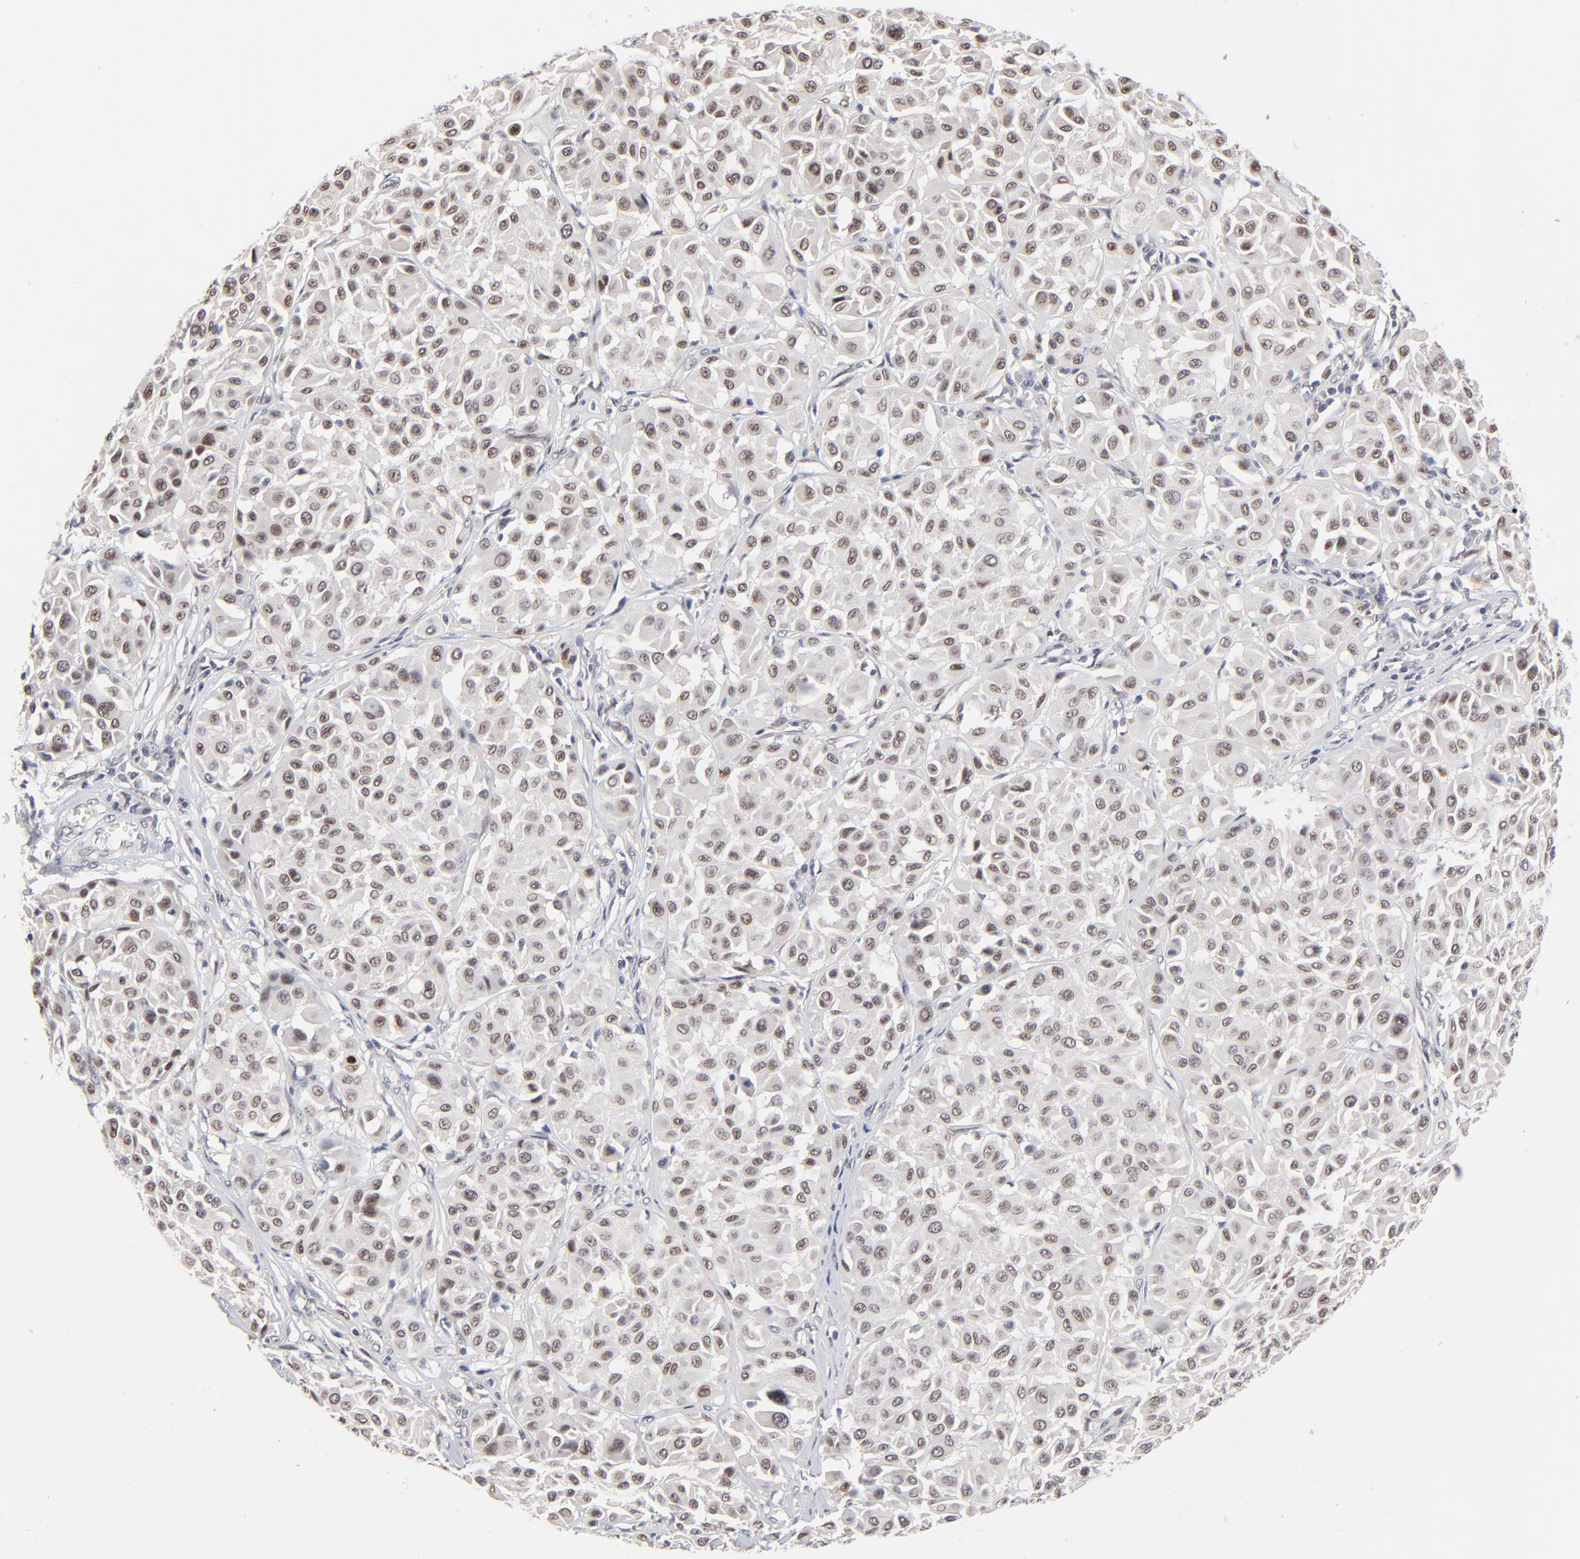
{"staining": {"intensity": "weak", "quantity": "25%-75%", "location": "nuclear"}, "tissue": "melanoma", "cell_type": "Tumor cells", "image_type": "cancer", "snomed": [{"axis": "morphology", "description": "Malignant melanoma, Metastatic site"}, {"axis": "topography", "description": "Soft tissue"}], "caption": "Malignant melanoma (metastatic site) stained with a brown dye displays weak nuclear positive positivity in about 25%-75% of tumor cells.", "gene": "MBIP", "patient": {"sex": "male", "age": 41}}